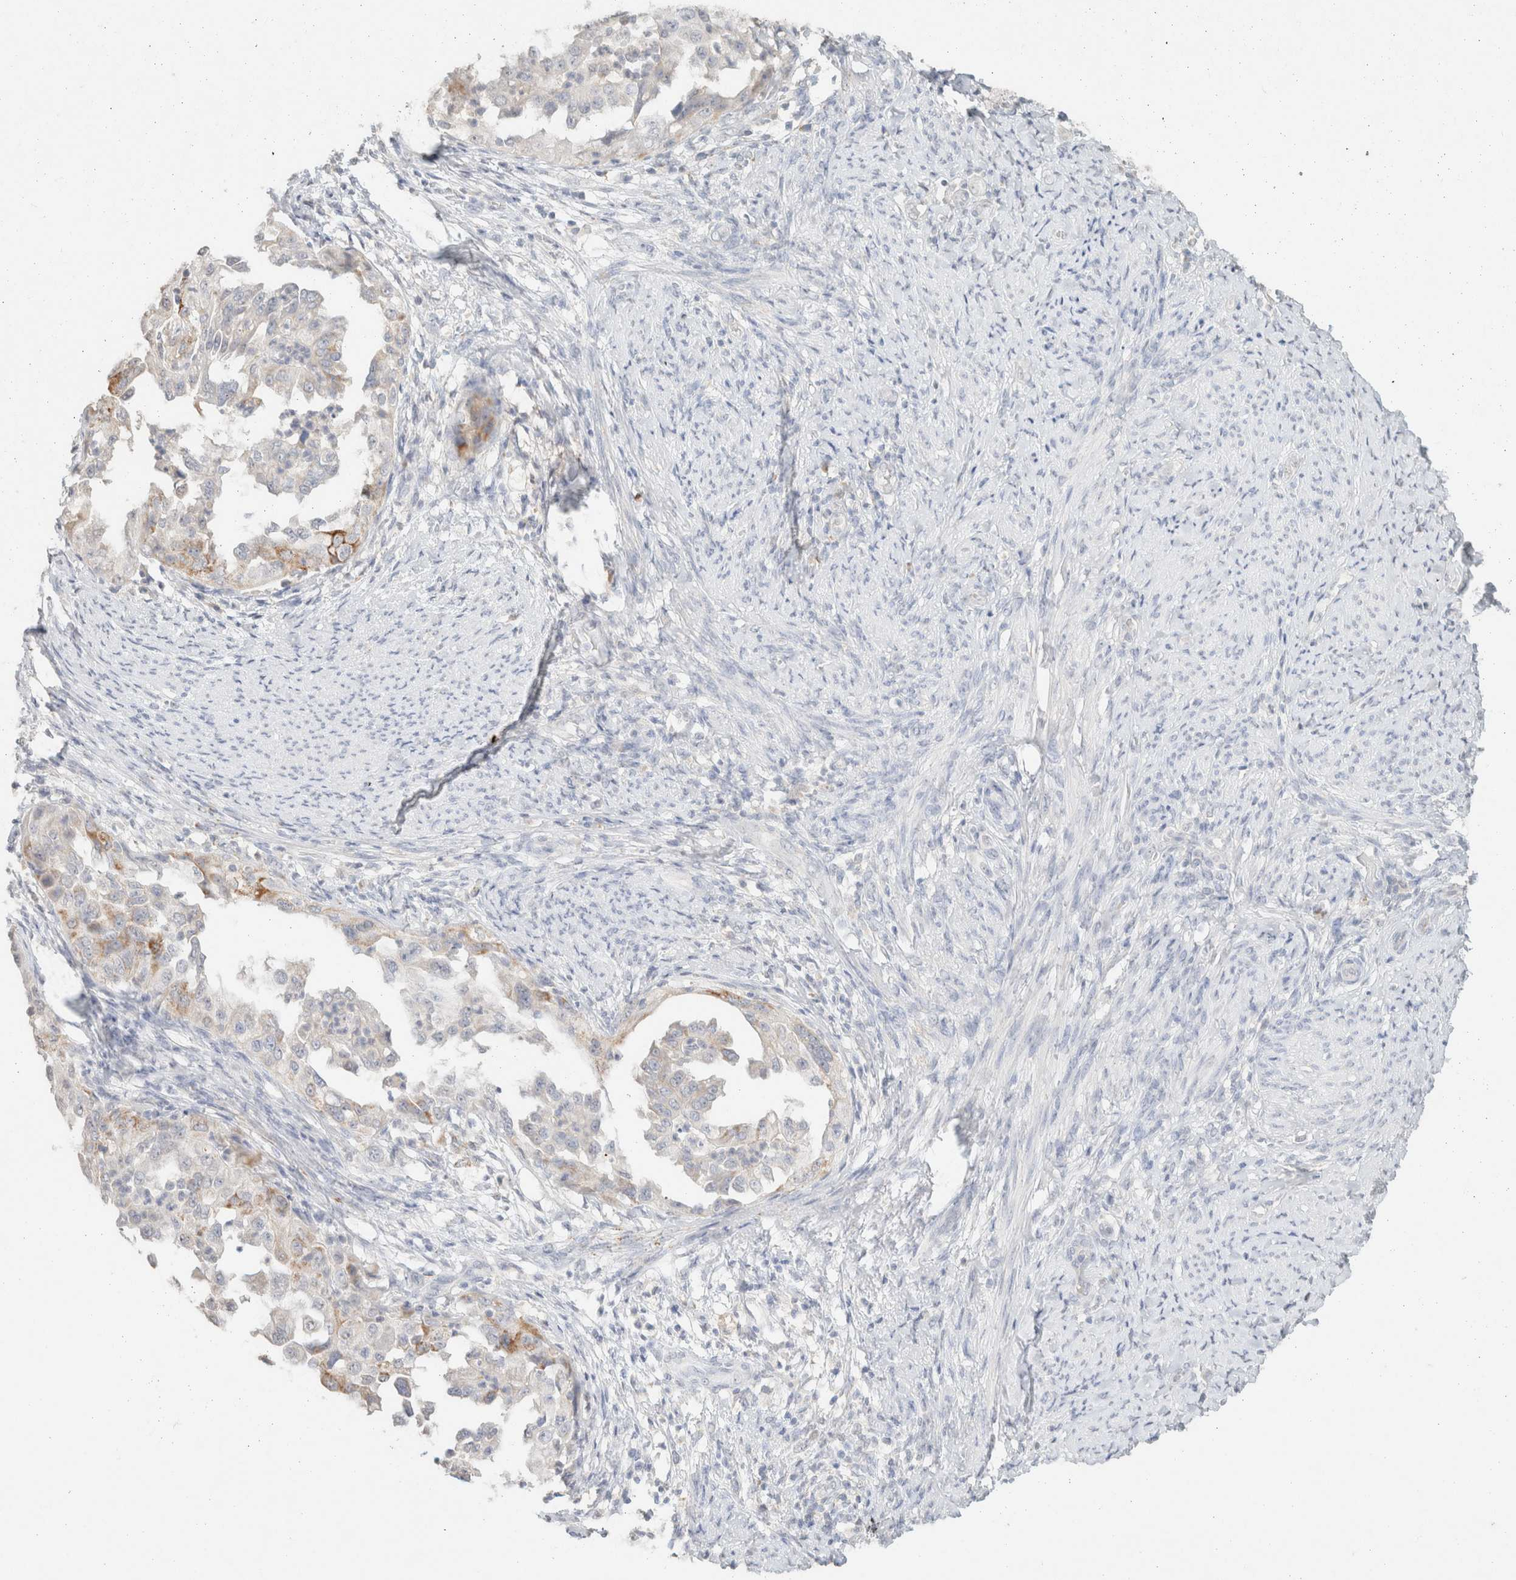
{"staining": {"intensity": "moderate", "quantity": "<25%", "location": "cytoplasmic/membranous"}, "tissue": "endometrial cancer", "cell_type": "Tumor cells", "image_type": "cancer", "snomed": [{"axis": "morphology", "description": "Adenocarcinoma, NOS"}, {"axis": "topography", "description": "Endometrium"}], "caption": "Adenocarcinoma (endometrial) was stained to show a protein in brown. There is low levels of moderate cytoplasmic/membranous positivity in about <25% of tumor cells. (brown staining indicates protein expression, while blue staining denotes nuclei).", "gene": "CPA1", "patient": {"sex": "female", "age": 85}}